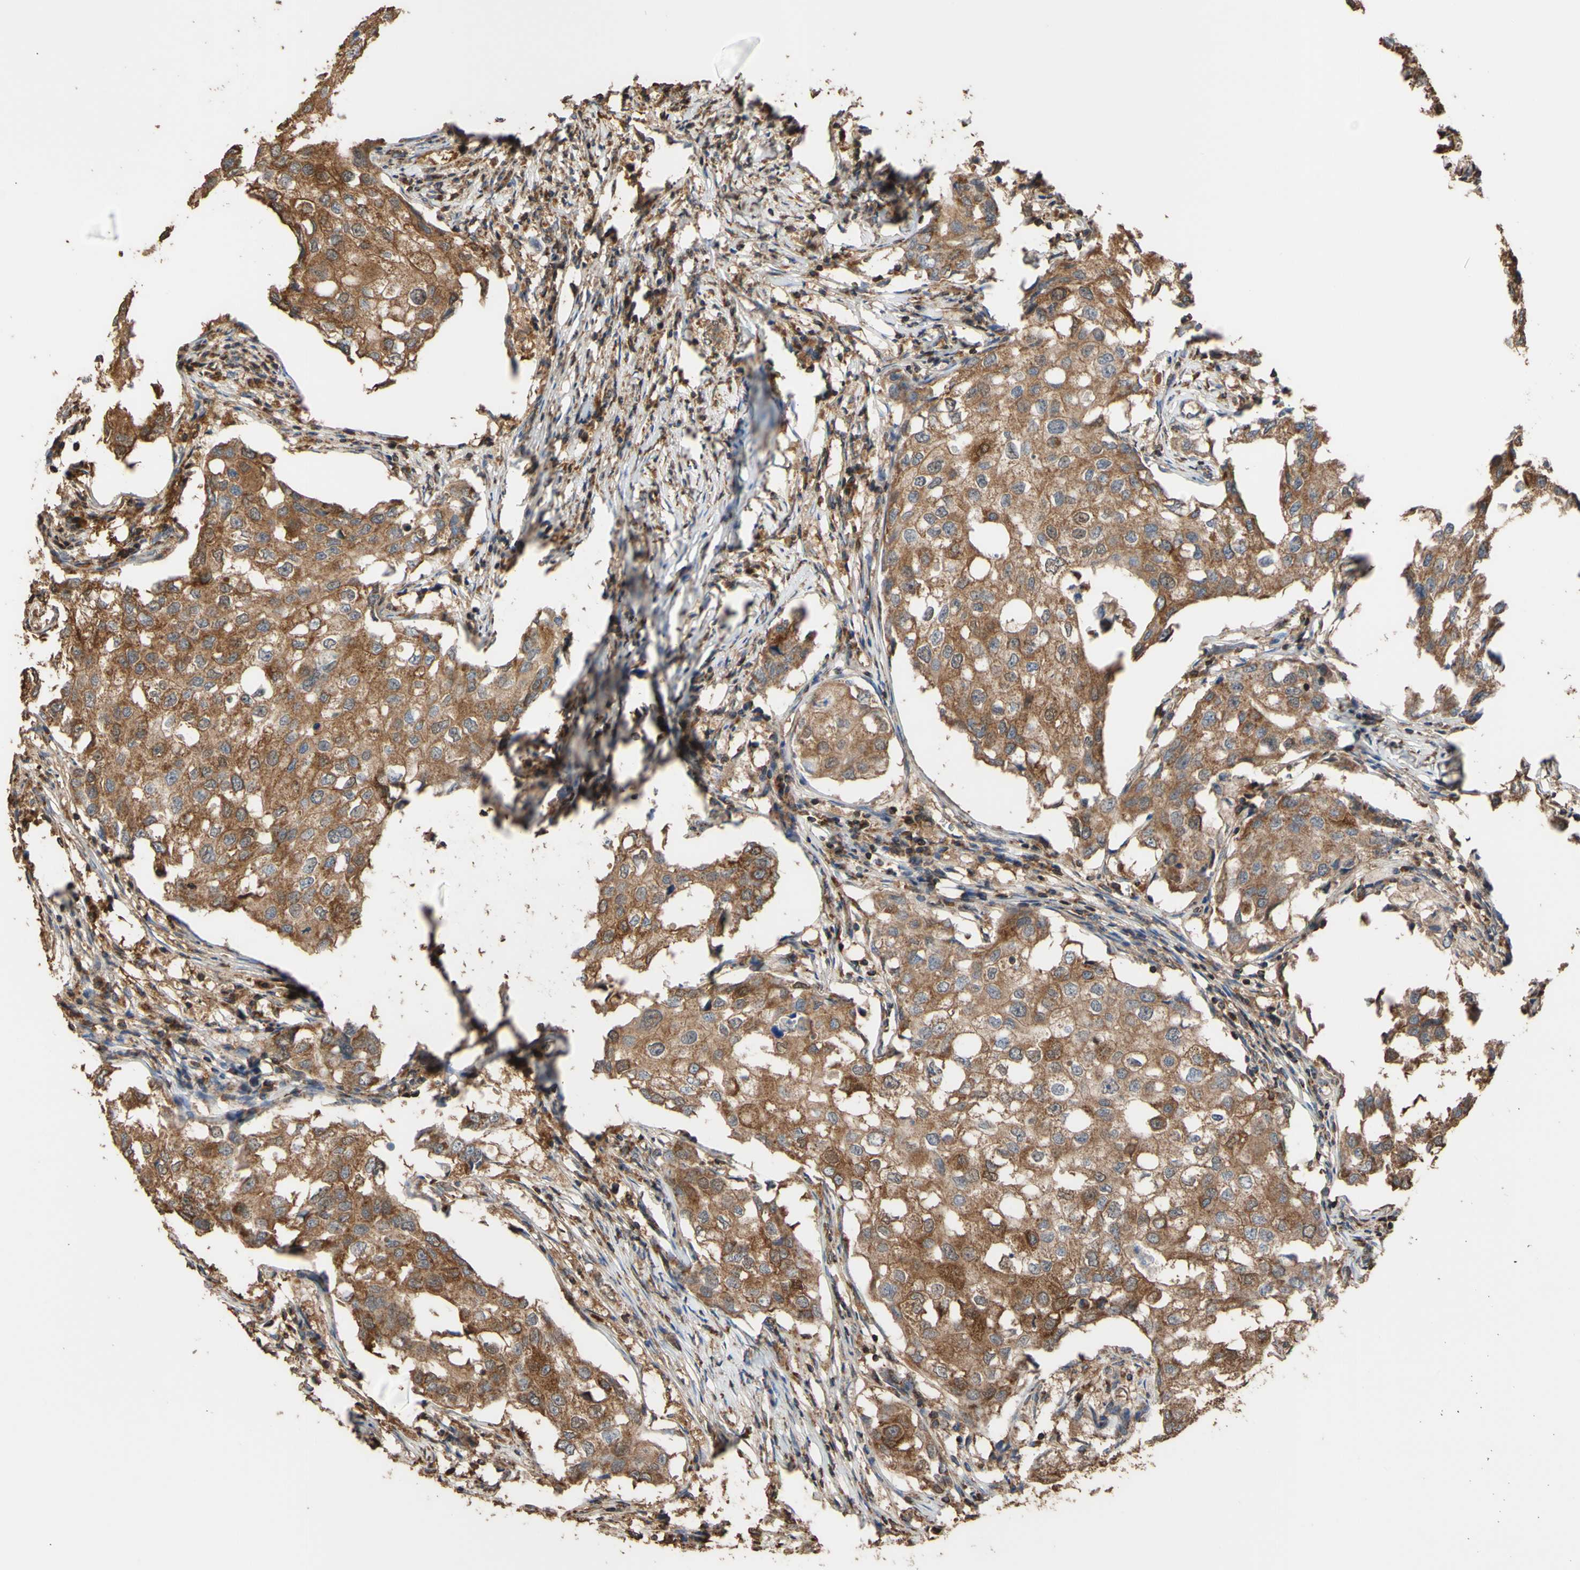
{"staining": {"intensity": "moderate", "quantity": ">75%", "location": "cytoplasmic/membranous"}, "tissue": "breast cancer", "cell_type": "Tumor cells", "image_type": "cancer", "snomed": [{"axis": "morphology", "description": "Duct carcinoma"}, {"axis": "topography", "description": "Breast"}], "caption": "There is medium levels of moderate cytoplasmic/membranous expression in tumor cells of invasive ductal carcinoma (breast), as demonstrated by immunohistochemical staining (brown color).", "gene": "ALDH9A1", "patient": {"sex": "female", "age": 27}}